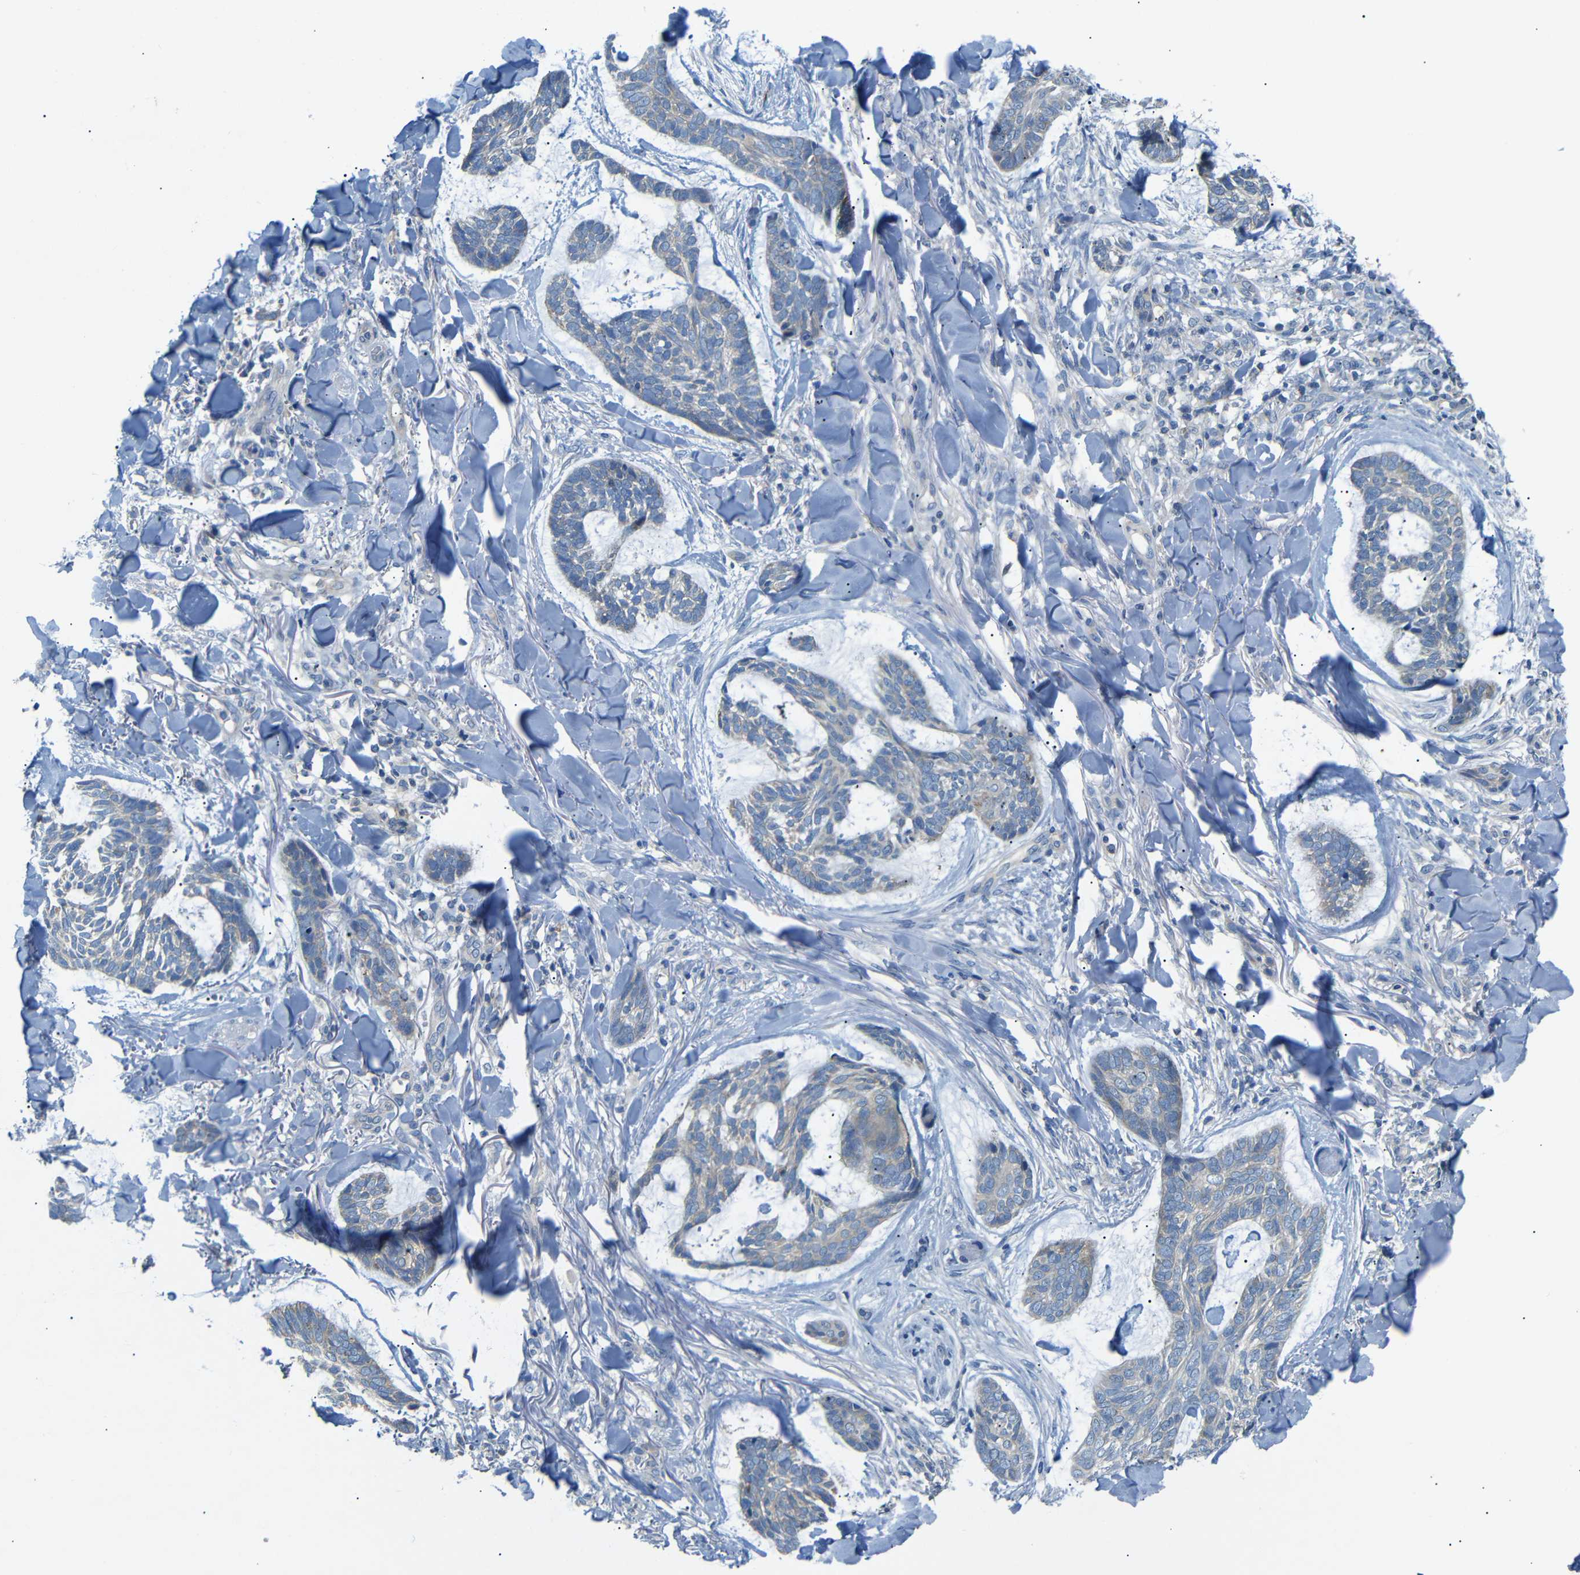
{"staining": {"intensity": "weak", "quantity": "<25%", "location": "cytoplasmic/membranous"}, "tissue": "skin cancer", "cell_type": "Tumor cells", "image_type": "cancer", "snomed": [{"axis": "morphology", "description": "Basal cell carcinoma"}, {"axis": "topography", "description": "Skin"}], "caption": "There is no significant positivity in tumor cells of skin cancer (basal cell carcinoma). The staining was performed using DAB to visualize the protein expression in brown, while the nuclei were stained in blue with hematoxylin (Magnification: 20x).", "gene": "DCP1A", "patient": {"sex": "male", "age": 43}}